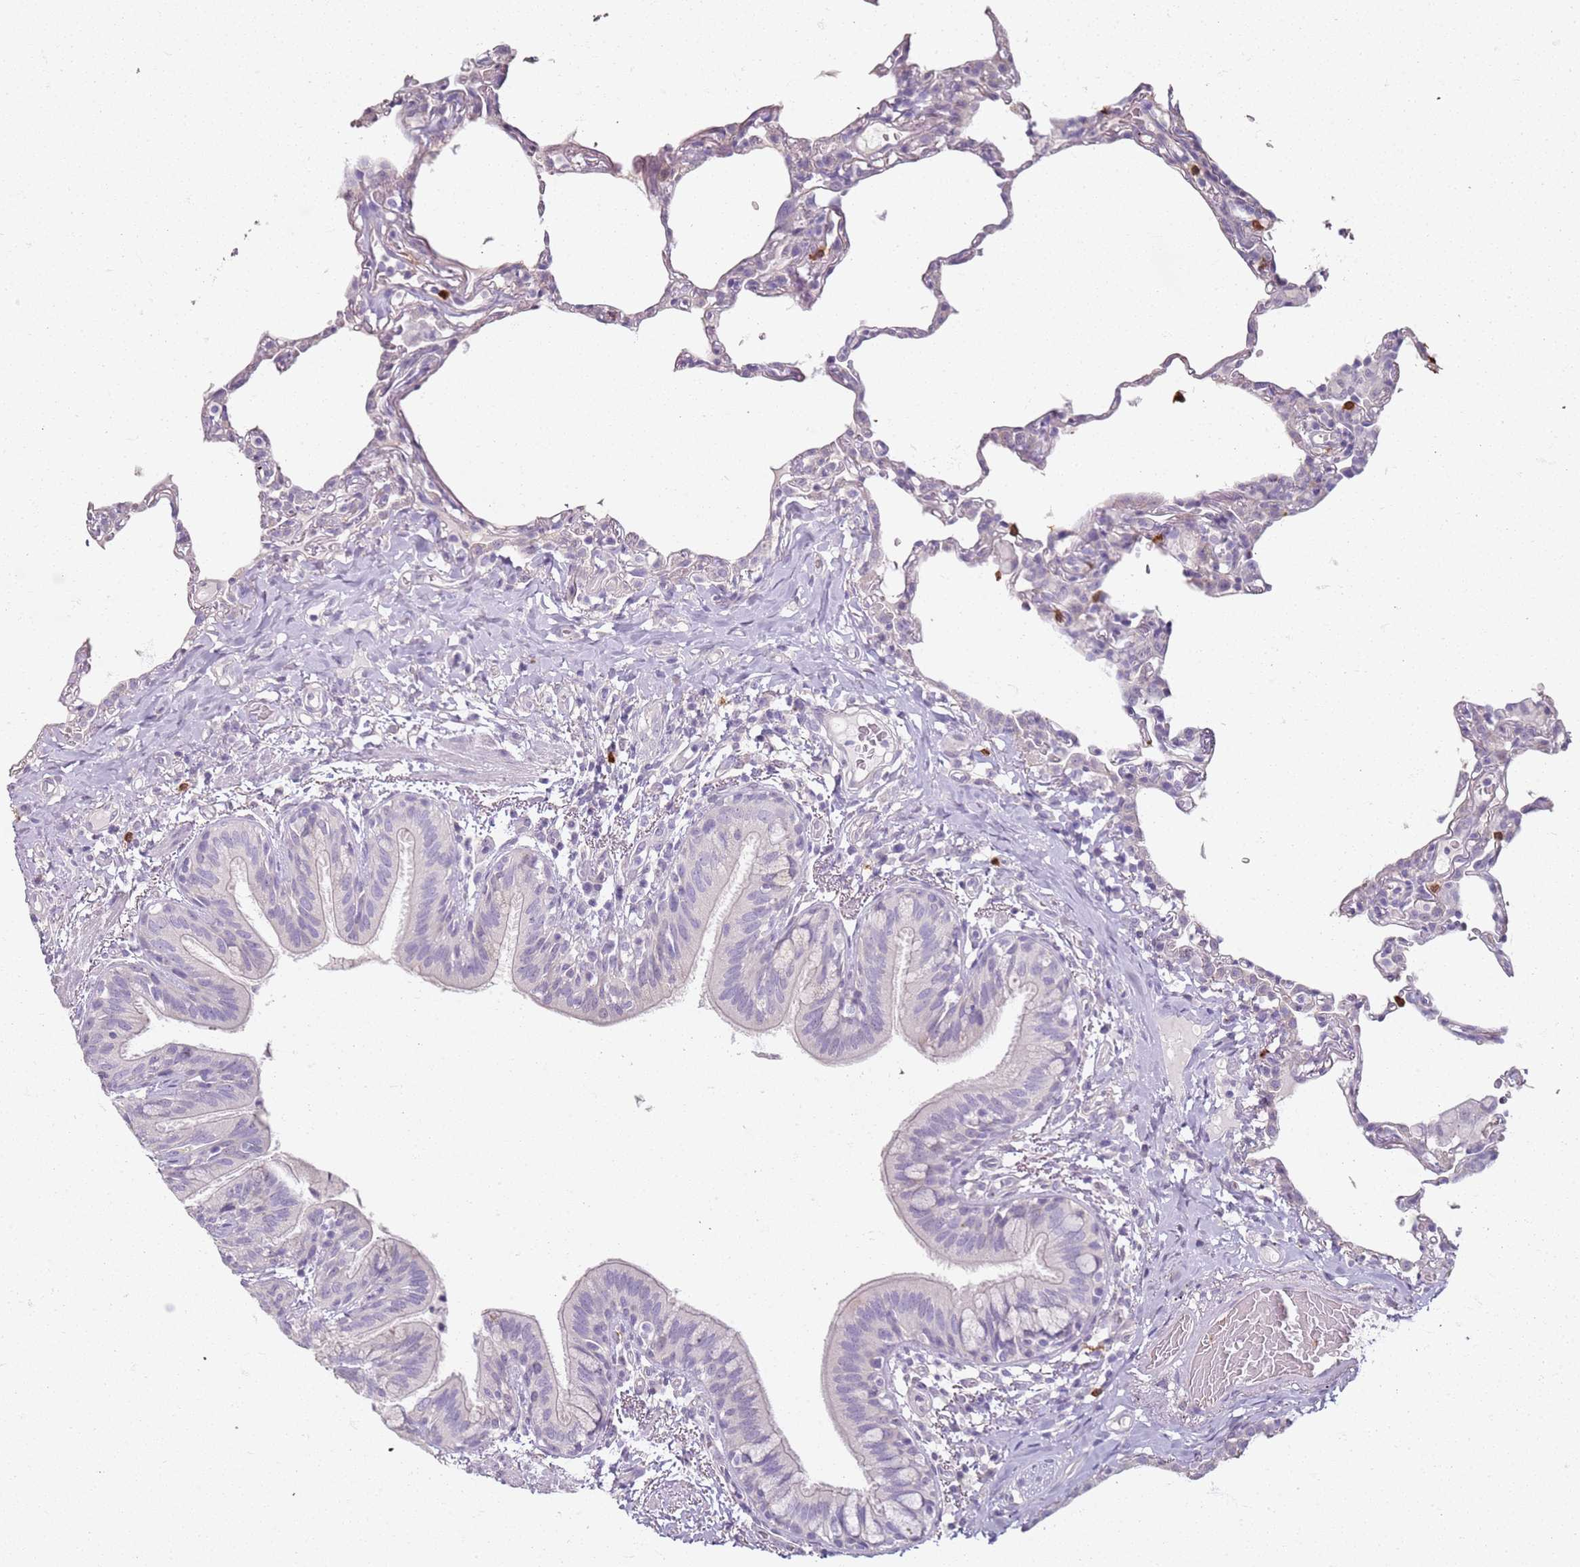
{"staining": {"intensity": "negative", "quantity": "none", "location": "none"}, "tissue": "lung", "cell_type": "Alveolar cells", "image_type": "normal", "snomed": [{"axis": "morphology", "description": "Normal tissue, NOS"}, {"axis": "topography", "description": "Lung"}], "caption": "This is an IHC image of unremarkable human lung. There is no expression in alveolar cells.", "gene": "CD40LG", "patient": {"sex": "female", "age": 57}}